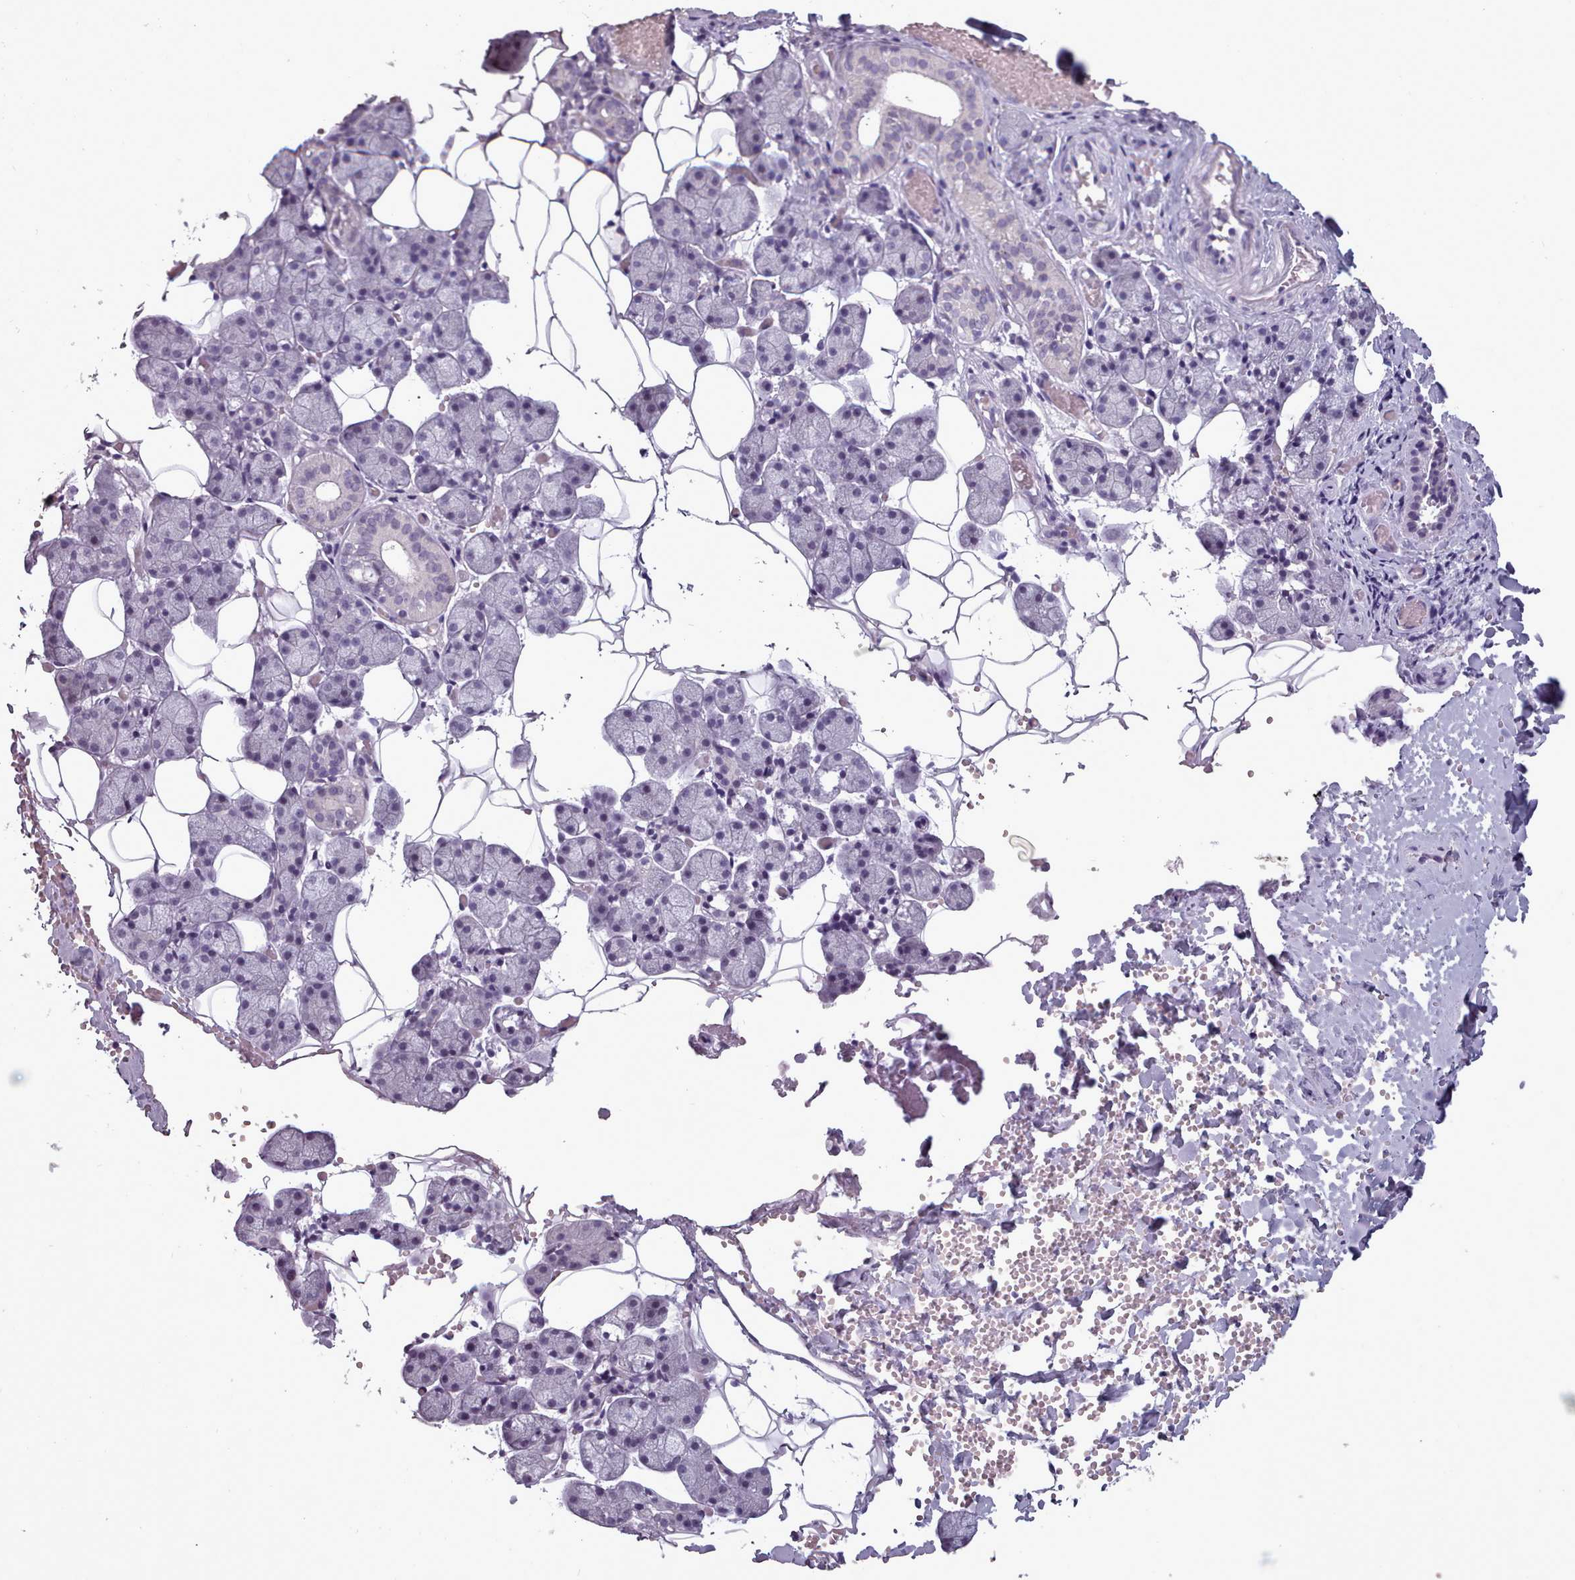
{"staining": {"intensity": "negative", "quantity": "none", "location": "none"}, "tissue": "salivary gland", "cell_type": "Glandular cells", "image_type": "normal", "snomed": [{"axis": "morphology", "description": "Normal tissue, NOS"}, {"axis": "topography", "description": "Salivary gland"}], "caption": "Immunohistochemical staining of normal salivary gland displays no significant expression in glandular cells.", "gene": "PBX4", "patient": {"sex": "female", "age": 33}}